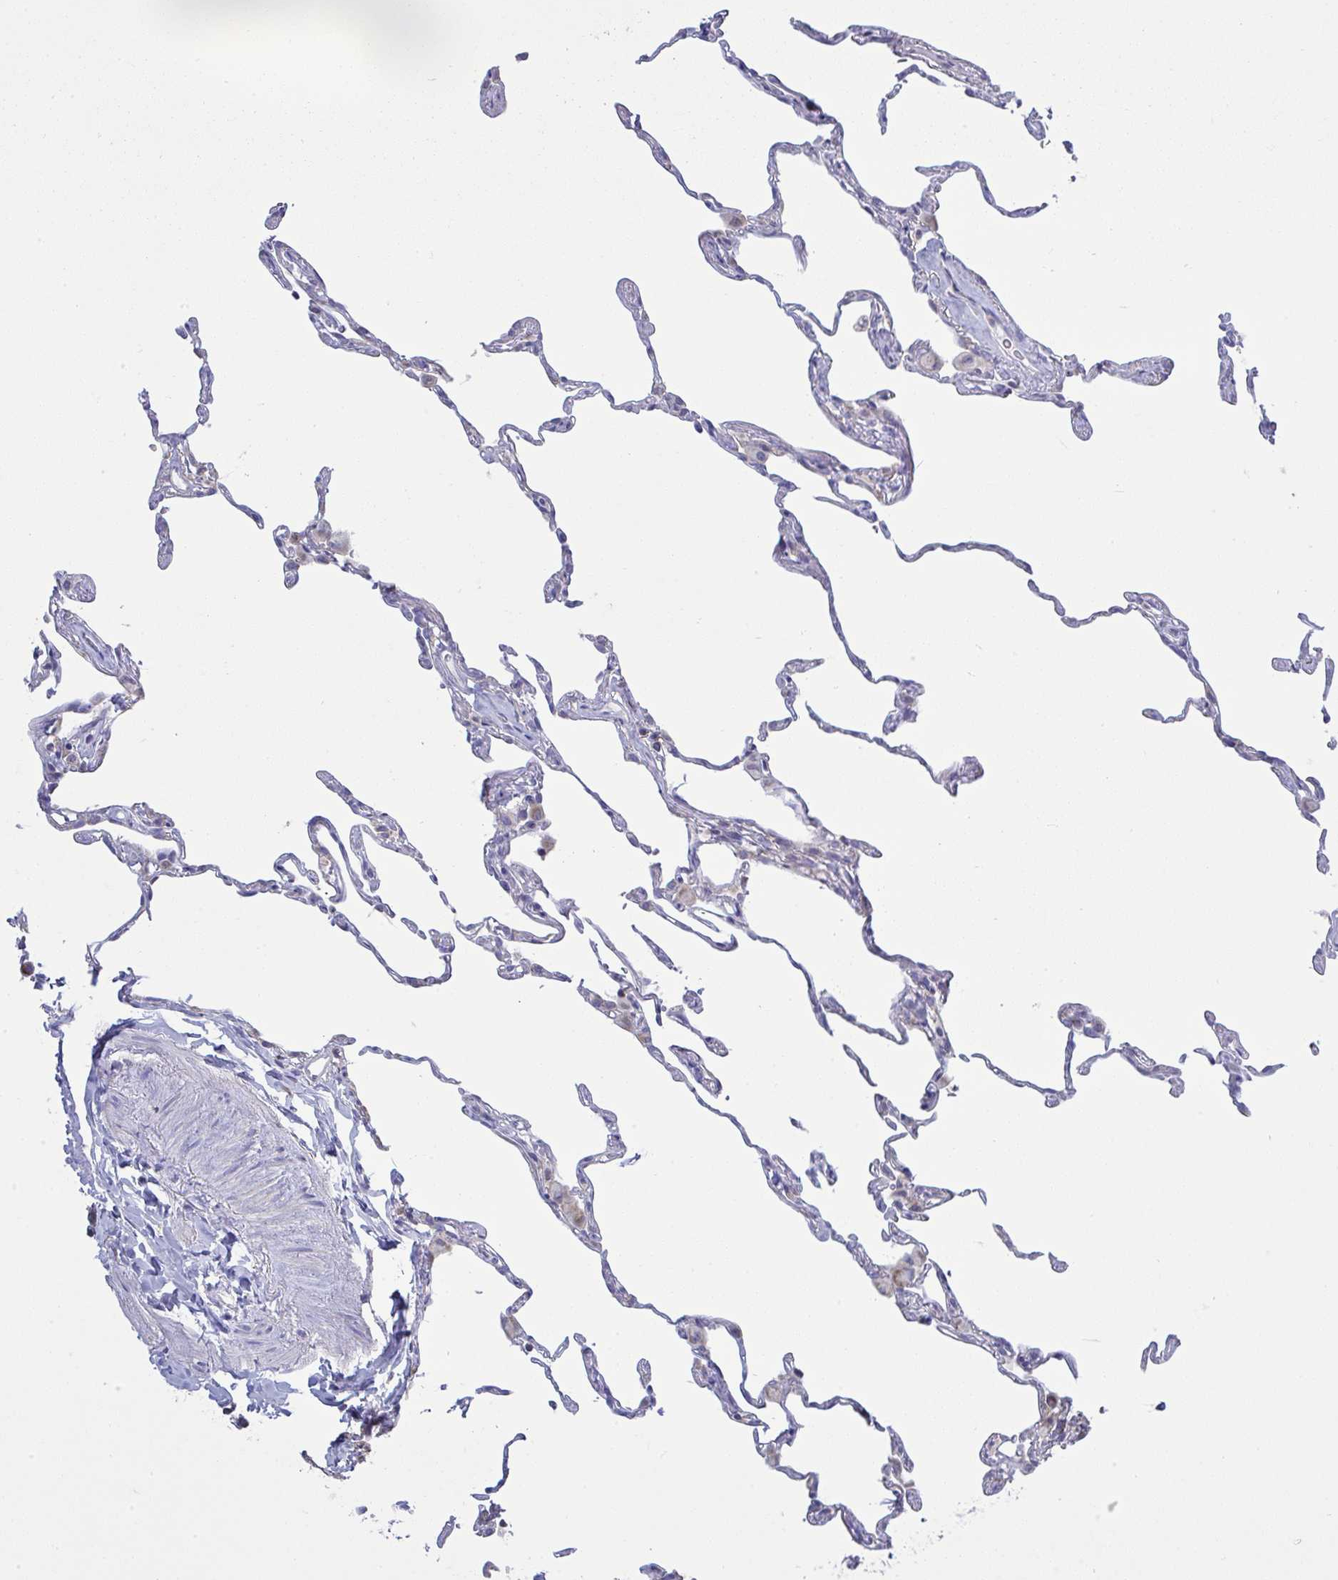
{"staining": {"intensity": "negative", "quantity": "none", "location": "none"}, "tissue": "lung", "cell_type": "Alveolar cells", "image_type": "normal", "snomed": [{"axis": "morphology", "description": "Normal tissue, NOS"}, {"axis": "topography", "description": "Lung"}], "caption": "Protein analysis of unremarkable lung shows no significant staining in alveolar cells. (DAB immunohistochemistry (IHC) with hematoxylin counter stain).", "gene": "NDUFA7", "patient": {"sex": "female", "age": 57}}